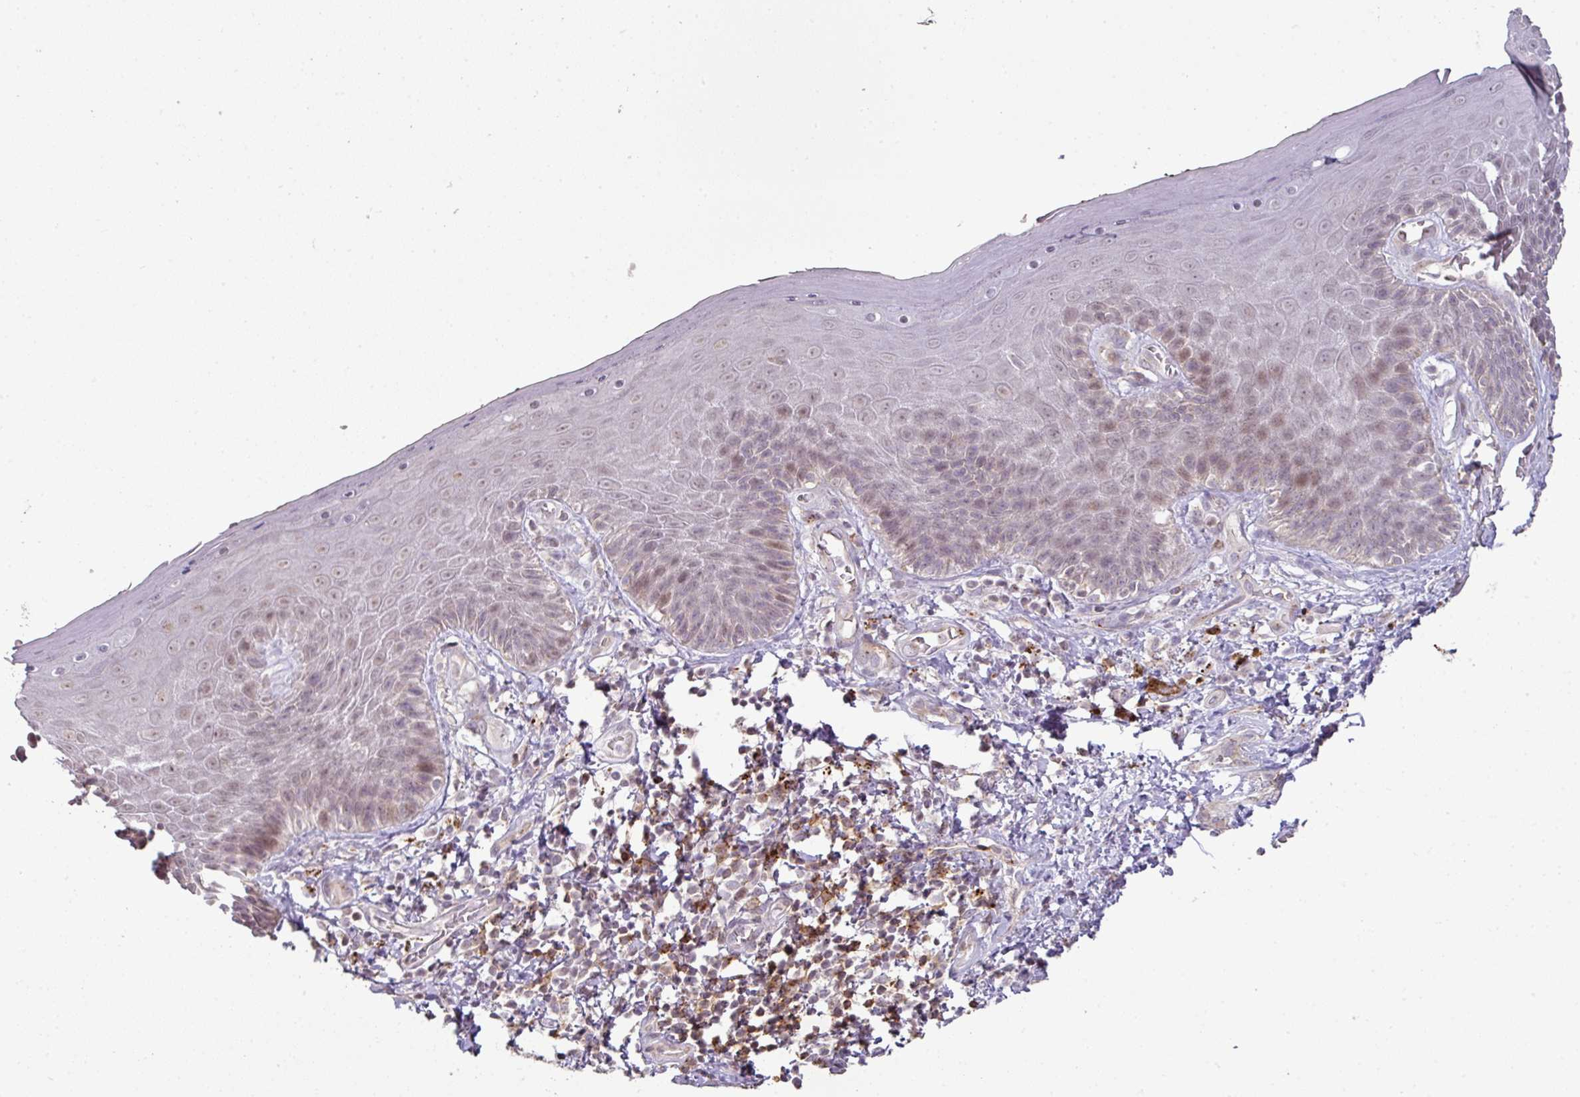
{"staining": {"intensity": "moderate", "quantity": "<25%", "location": "nuclear"}, "tissue": "skin", "cell_type": "Epidermal cells", "image_type": "normal", "snomed": [{"axis": "morphology", "description": "Normal tissue, NOS"}, {"axis": "topography", "description": "Anal"}, {"axis": "topography", "description": "Peripheral nerve tissue"}], "caption": "Skin stained with DAB (3,3'-diaminobenzidine) immunohistochemistry exhibits low levels of moderate nuclear staining in approximately <25% of epidermal cells.", "gene": "CXCR5", "patient": {"sex": "male", "age": 53}}